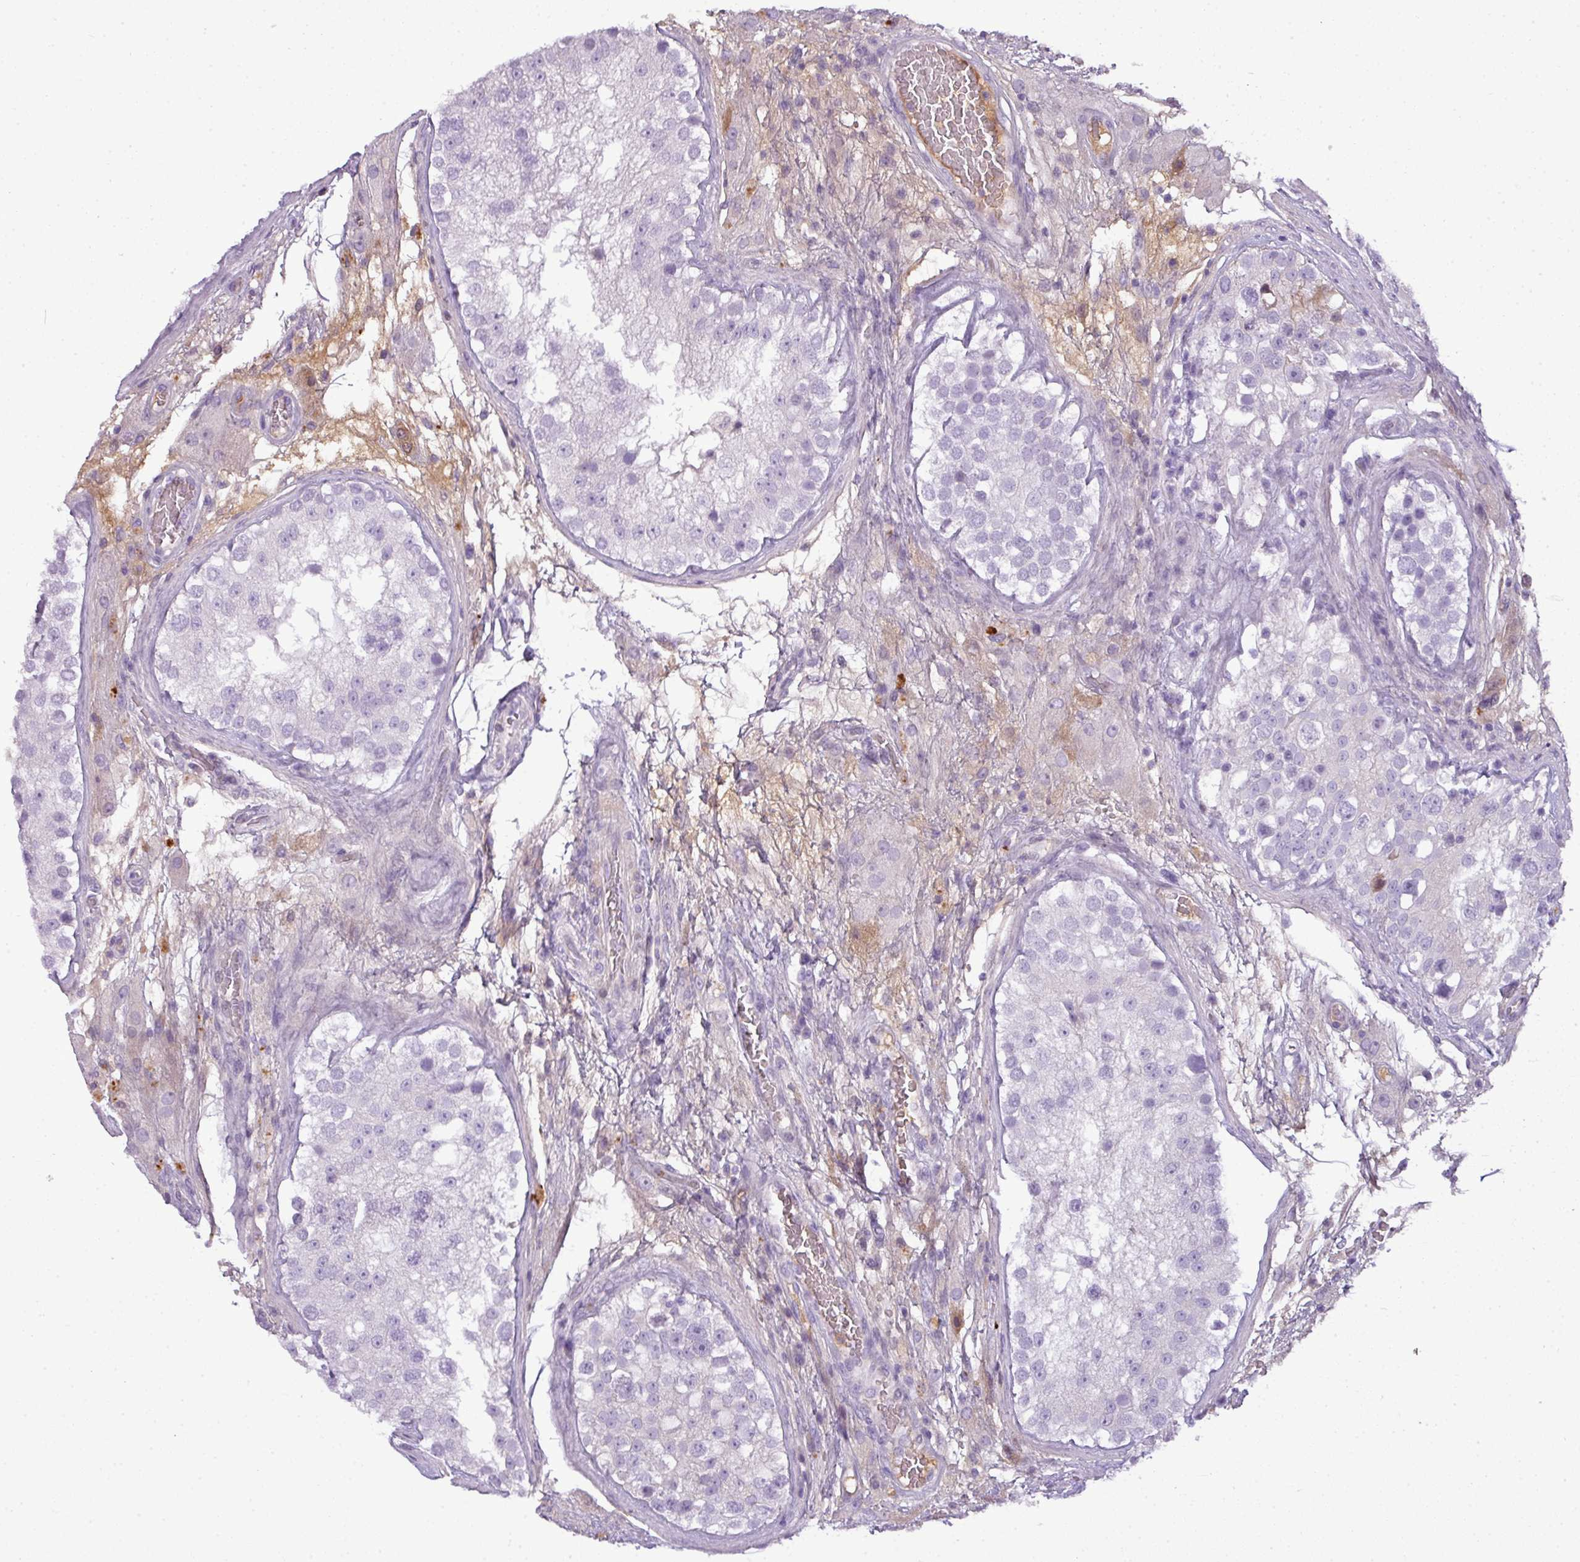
{"staining": {"intensity": "negative", "quantity": "none", "location": "none"}, "tissue": "testis", "cell_type": "Cells in seminiferous ducts", "image_type": "normal", "snomed": [{"axis": "morphology", "description": "Normal tissue, NOS"}, {"axis": "topography", "description": "Testis"}], "caption": "This is an immunohistochemistry photomicrograph of benign human testis. There is no expression in cells in seminiferous ducts.", "gene": "C4A", "patient": {"sex": "male", "age": 26}}